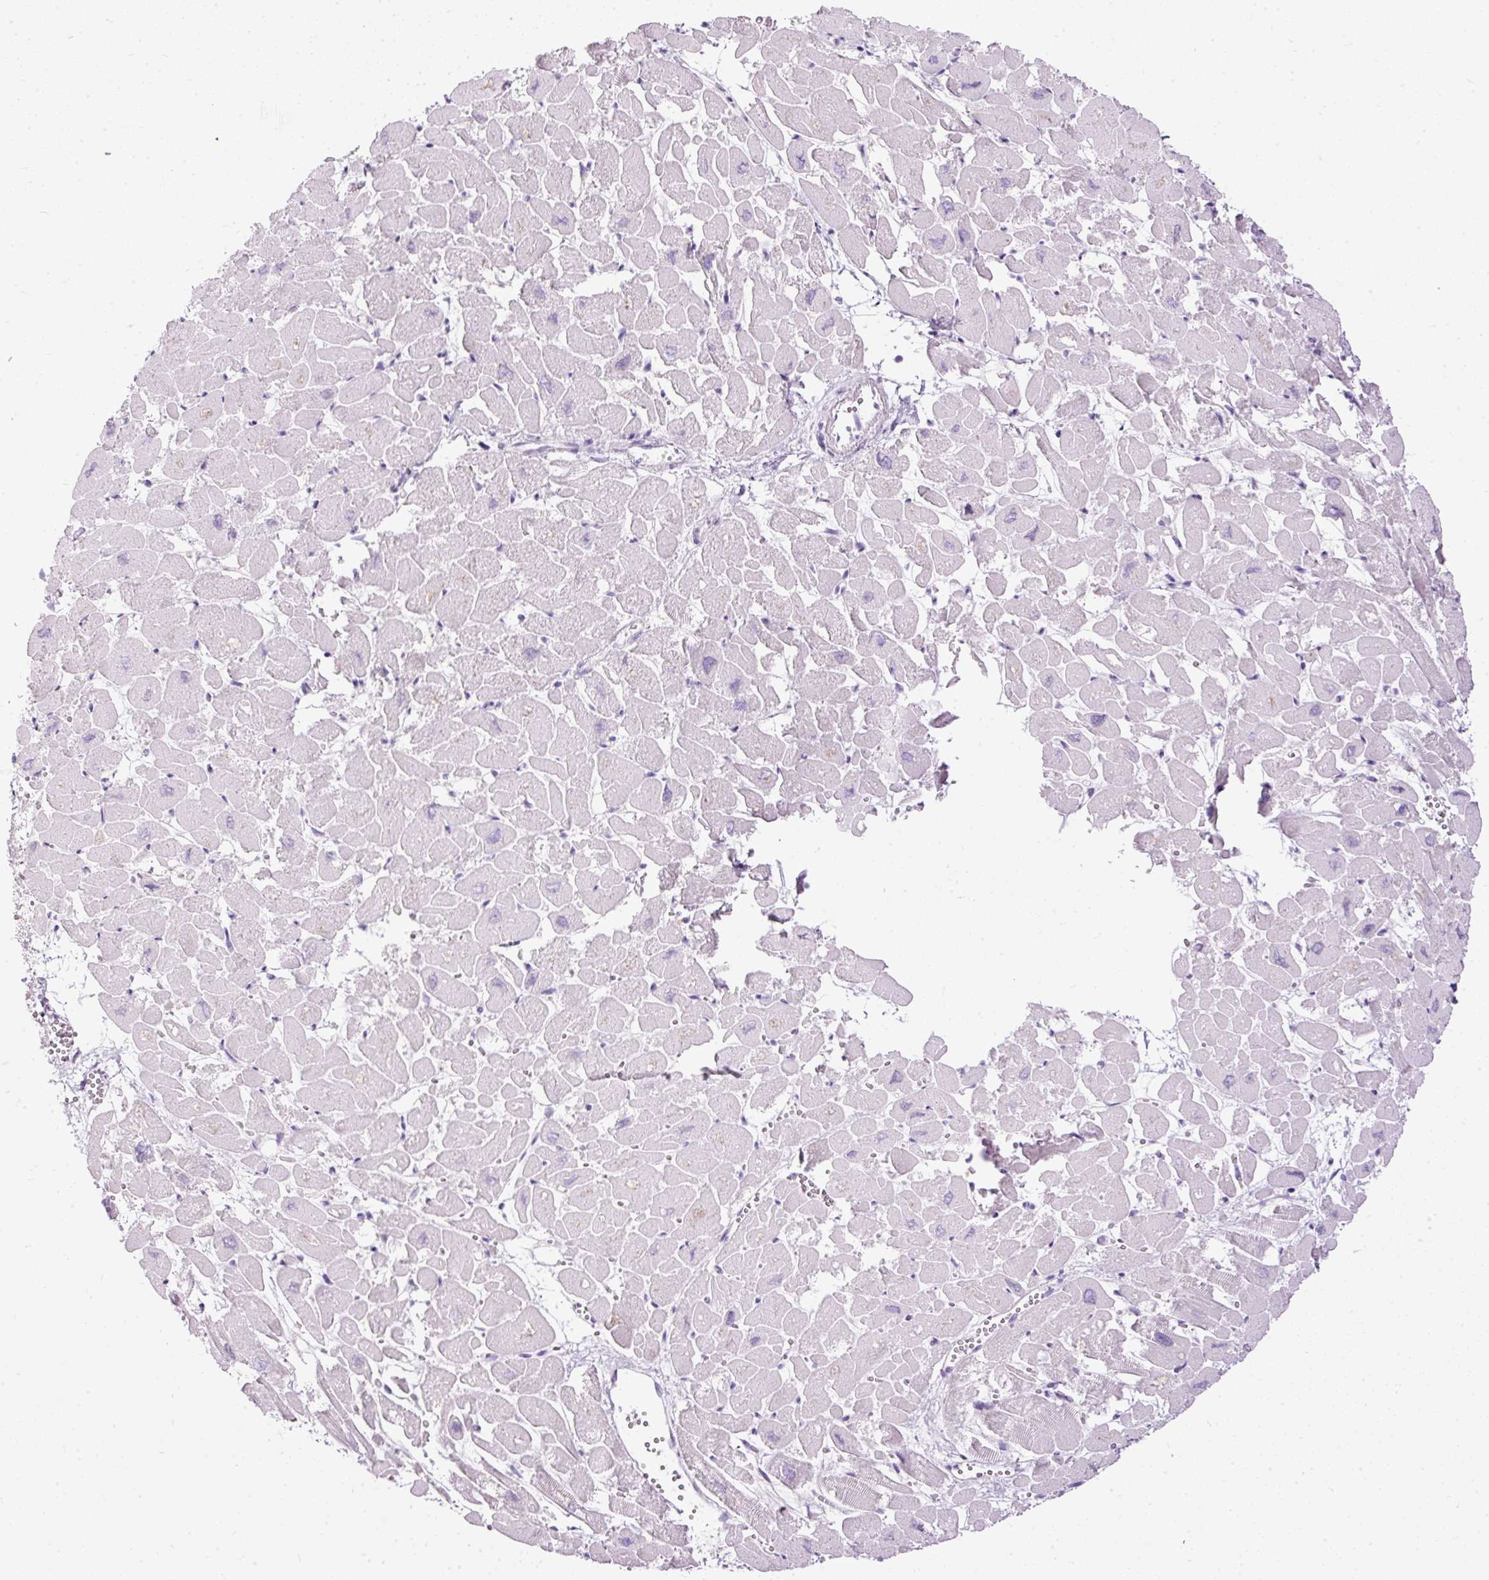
{"staining": {"intensity": "negative", "quantity": "none", "location": "none"}, "tissue": "heart muscle", "cell_type": "Cardiomyocytes", "image_type": "normal", "snomed": [{"axis": "morphology", "description": "Normal tissue, NOS"}, {"axis": "topography", "description": "Heart"}], "caption": "The photomicrograph demonstrates no significant positivity in cardiomyocytes of heart muscle.", "gene": "PDE6B", "patient": {"sex": "male", "age": 54}}